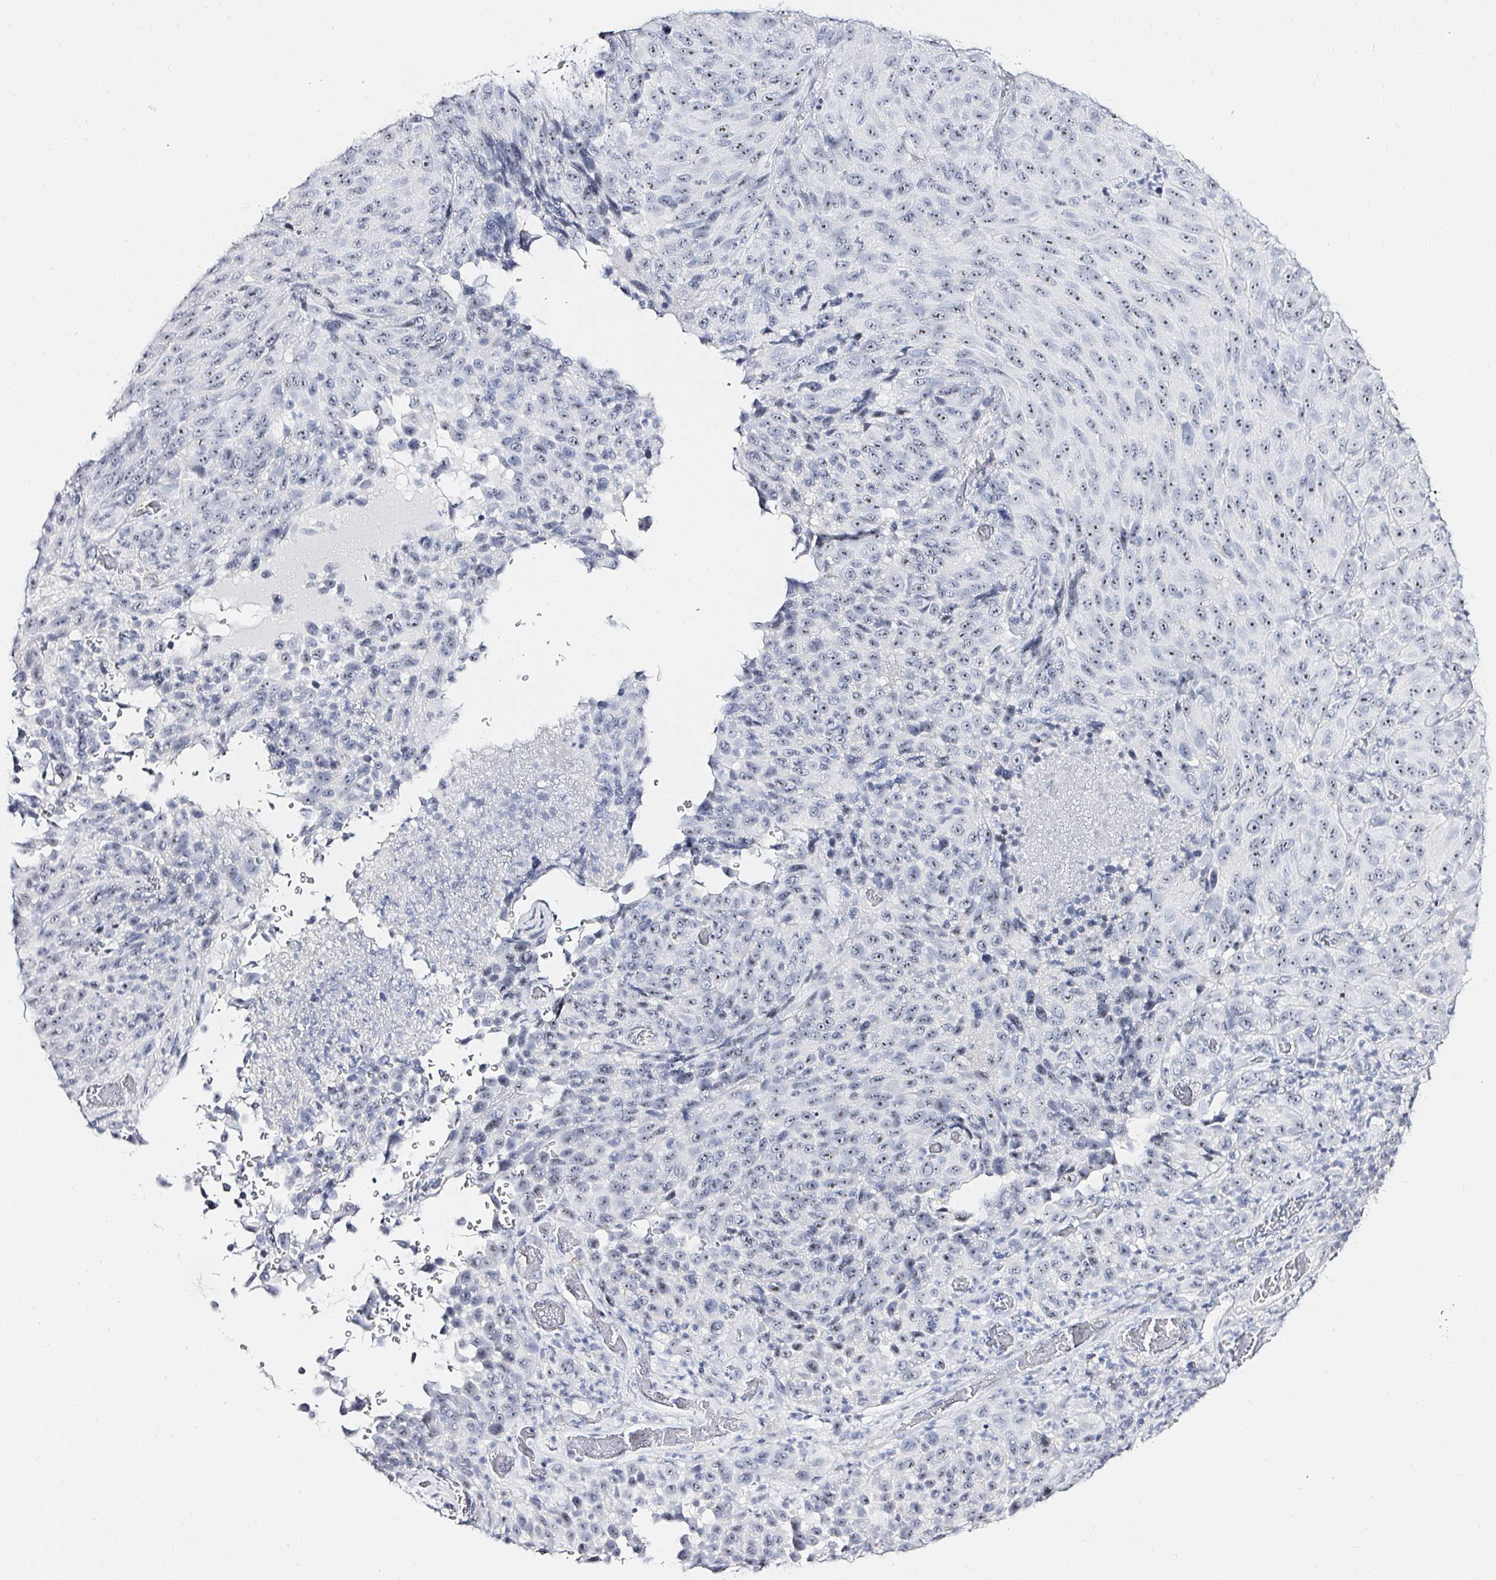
{"staining": {"intensity": "weak", "quantity": "25%-75%", "location": "nuclear"}, "tissue": "melanoma", "cell_type": "Tumor cells", "image_type": "cancer", "snomed": [{"axis": "morphology", "description": "Malignant melanoma, NOS"}, {"axis": "topography", "description": "Skin"}], "caption": "Tumor cells exhibit weak nuclear staining in about 25%-75% of cells in malignant melanoma. Ihc stains the protein in brown and the nuclei are stained blue.", "gene": "ACAN", "patient": {"sex": "male", "age": 85}}